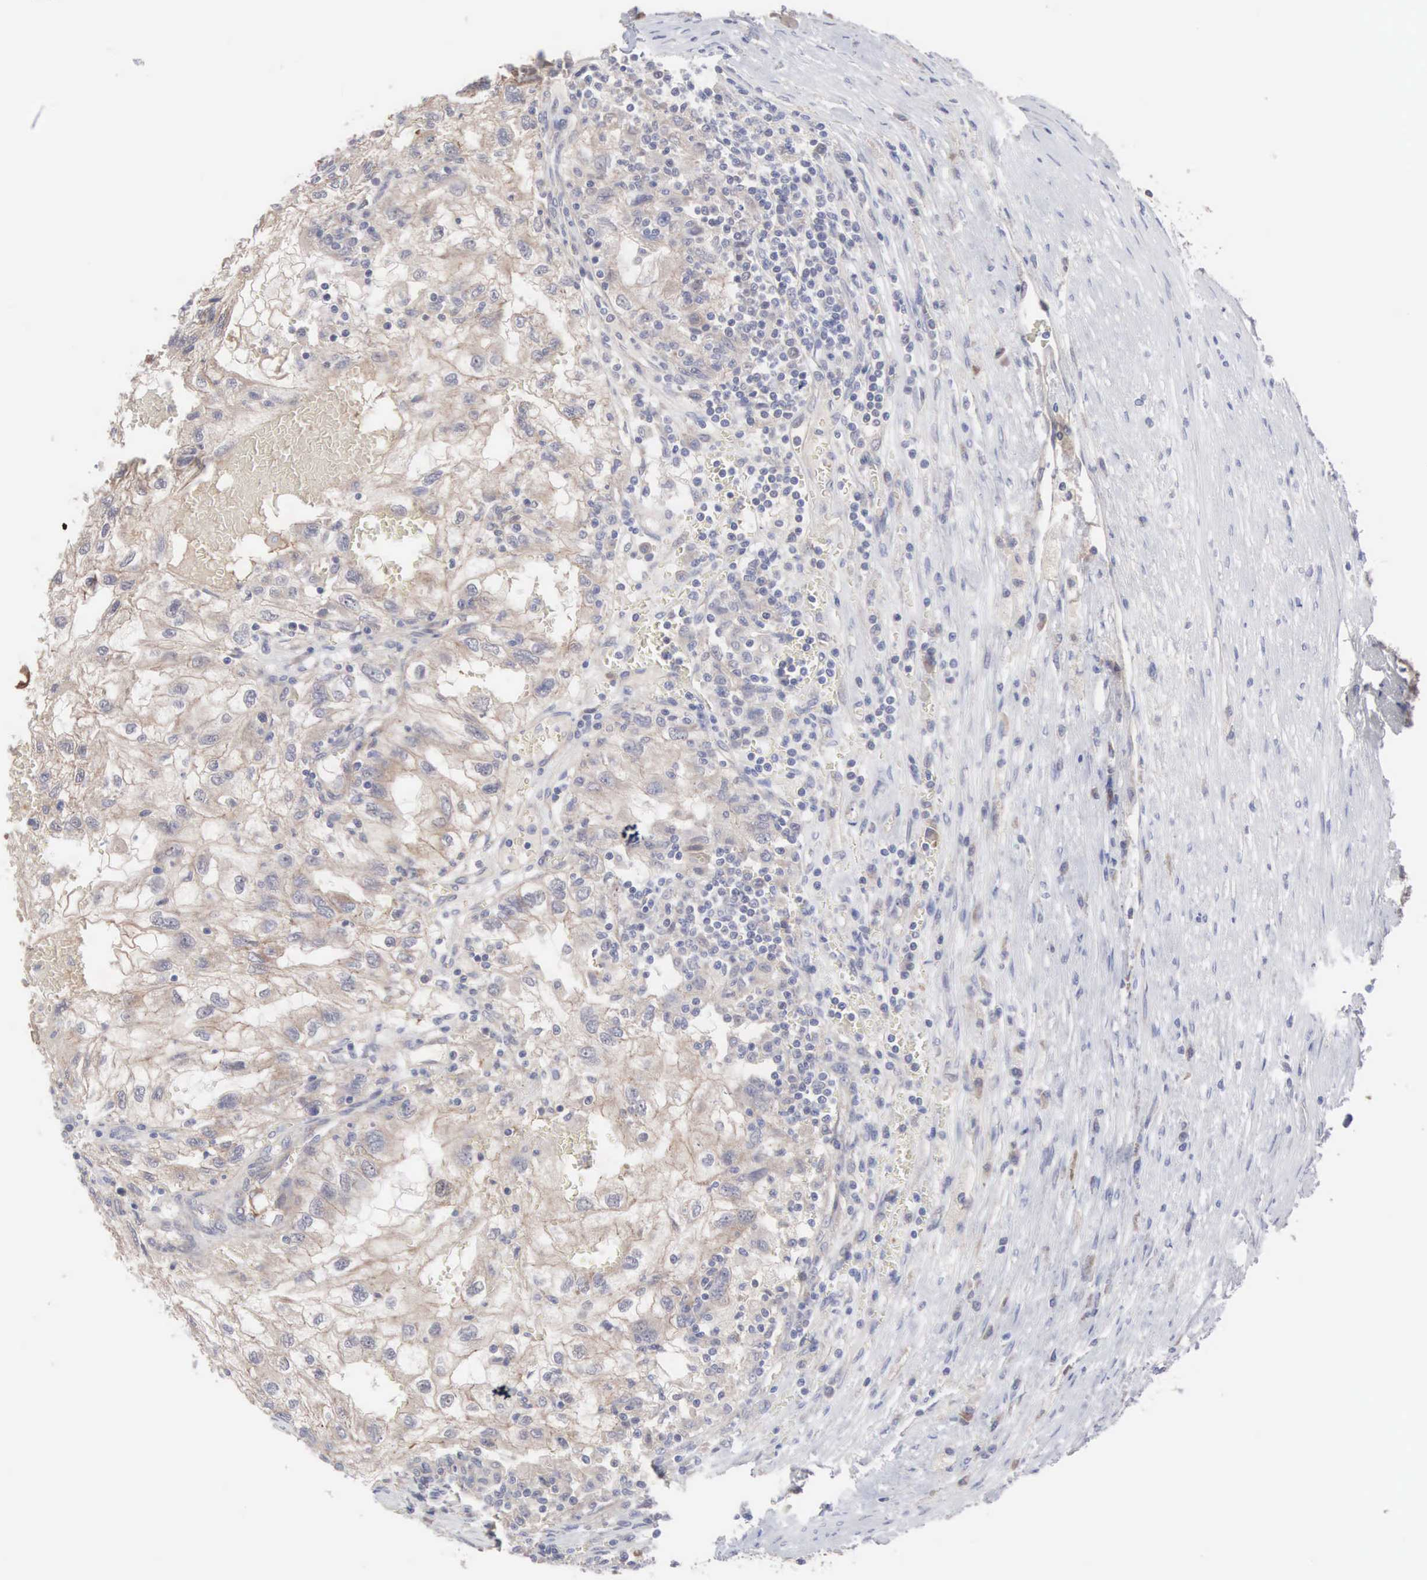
{"staining": {"intensity": "weak", "quantity": ">75%", "location": "cytoplasmic/membranous"}, "tissue": "renal cancer", "cell_type": "Tumor cells", "image_type": "cancer", "snomed": [{"axis": "morphology", "description": "Normal tissue, NOS"}, {"axis": "morphology", "description": "Adenocarcinoma, NOS"}, {"axis": "topography", "description": "Kidney"}], "caption": "A micrograph showing weak cytoplasmic/membranous staining in approximately >75% of tumor cells in renal cancer, as visualized by brown immunohistochemical staining.", "gene": "INF2", "patient": {"sex": "male", "age": 71}}